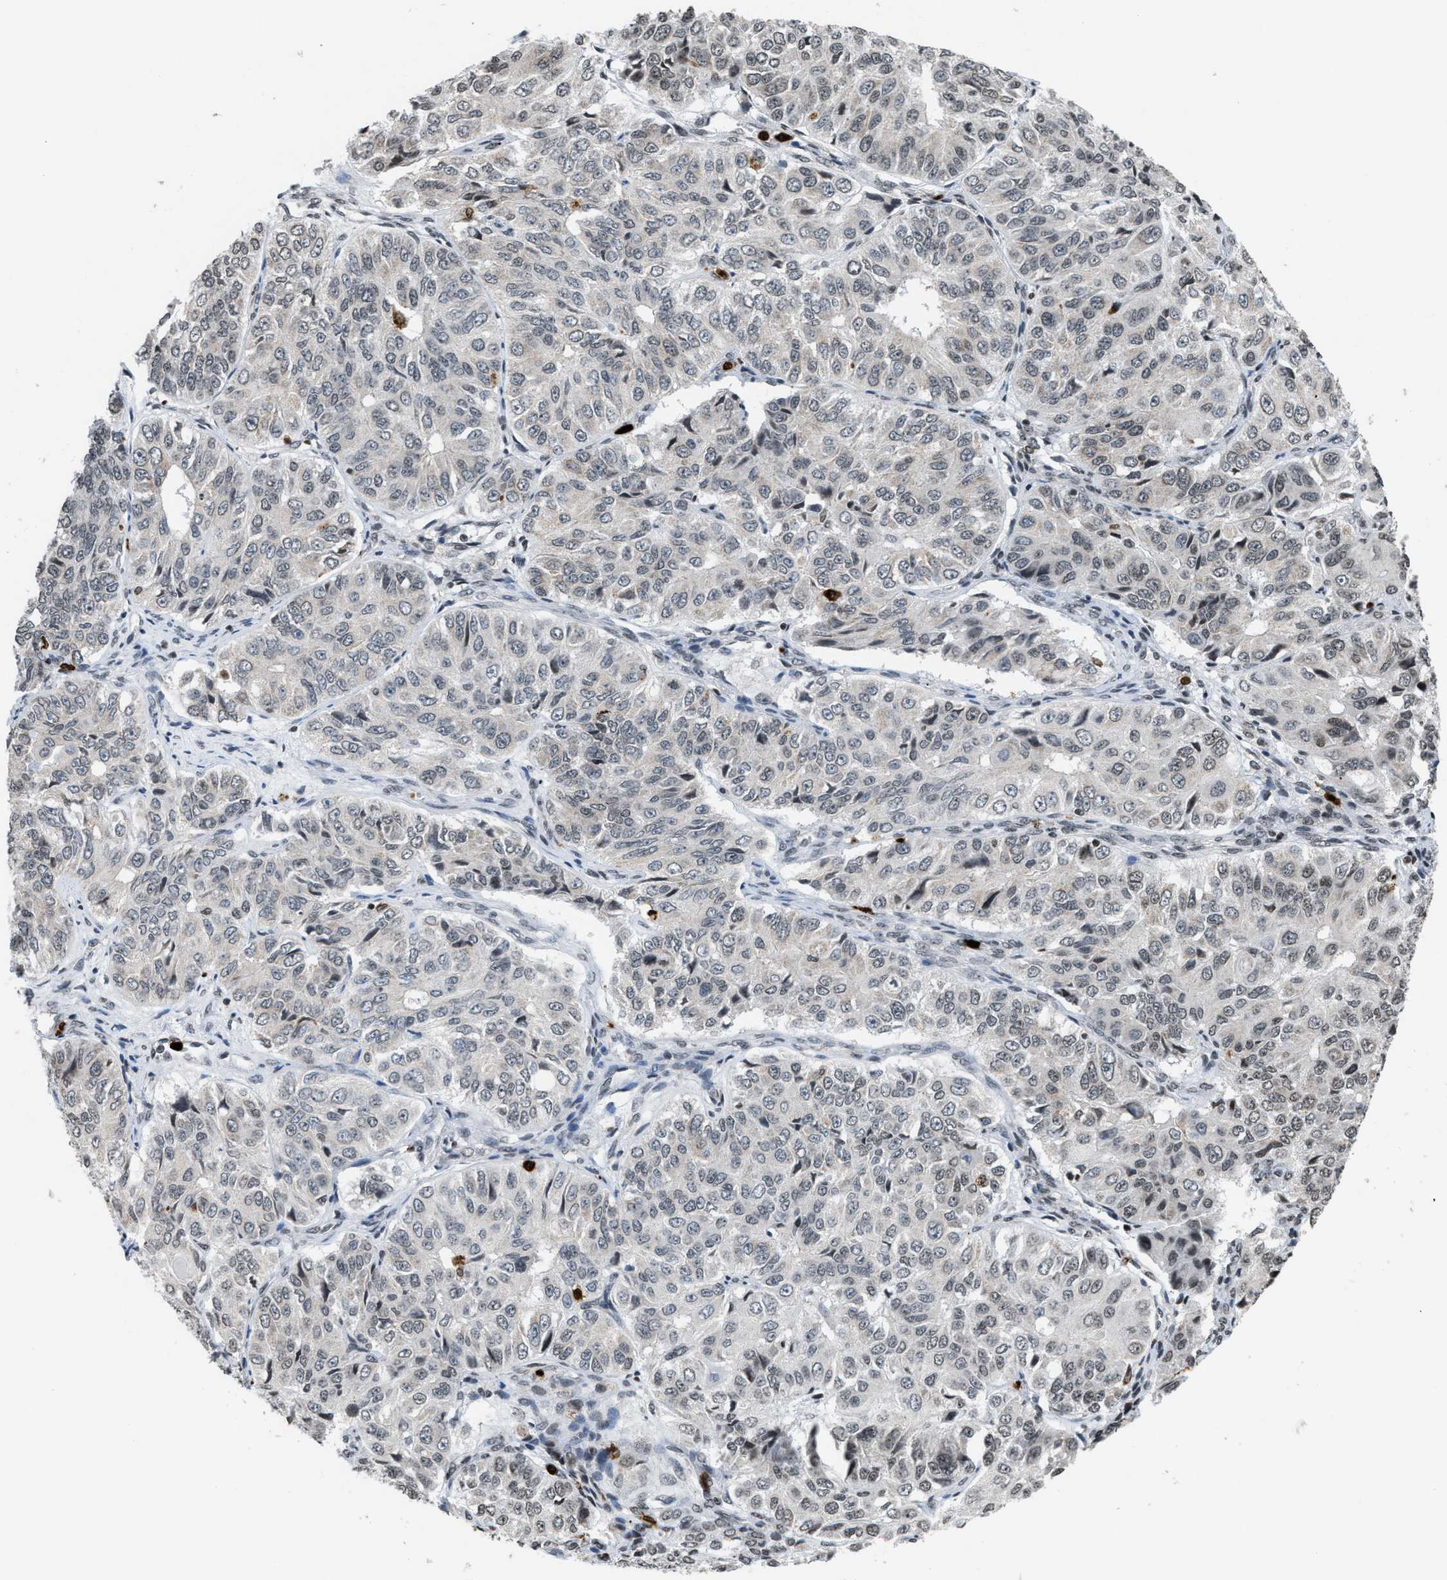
{"staining": {"intensity": "negative", "quantity": "none", "location": "none"}, "tissue": "ovarian cancer", "cell_type": "Tumor cells", "image_type": "cancer", "snomed": [{"axis": "morphology", "description": "Carcinoma, endometroid"}, {"axis": "topography", "description": "Ovary"}], "caption": "Immunohistochemical staining of endometroid carcinoma (ovarian) demonstrates no significant staining in tumor cells. Brightfield microscopy of immunohistochemistry (IHC) stained with DAB (brown) and hematoxylin (blue), captured at high magnification.", "gene": "PRUNE2", "patient": {"sex": "female", "age": 51}}